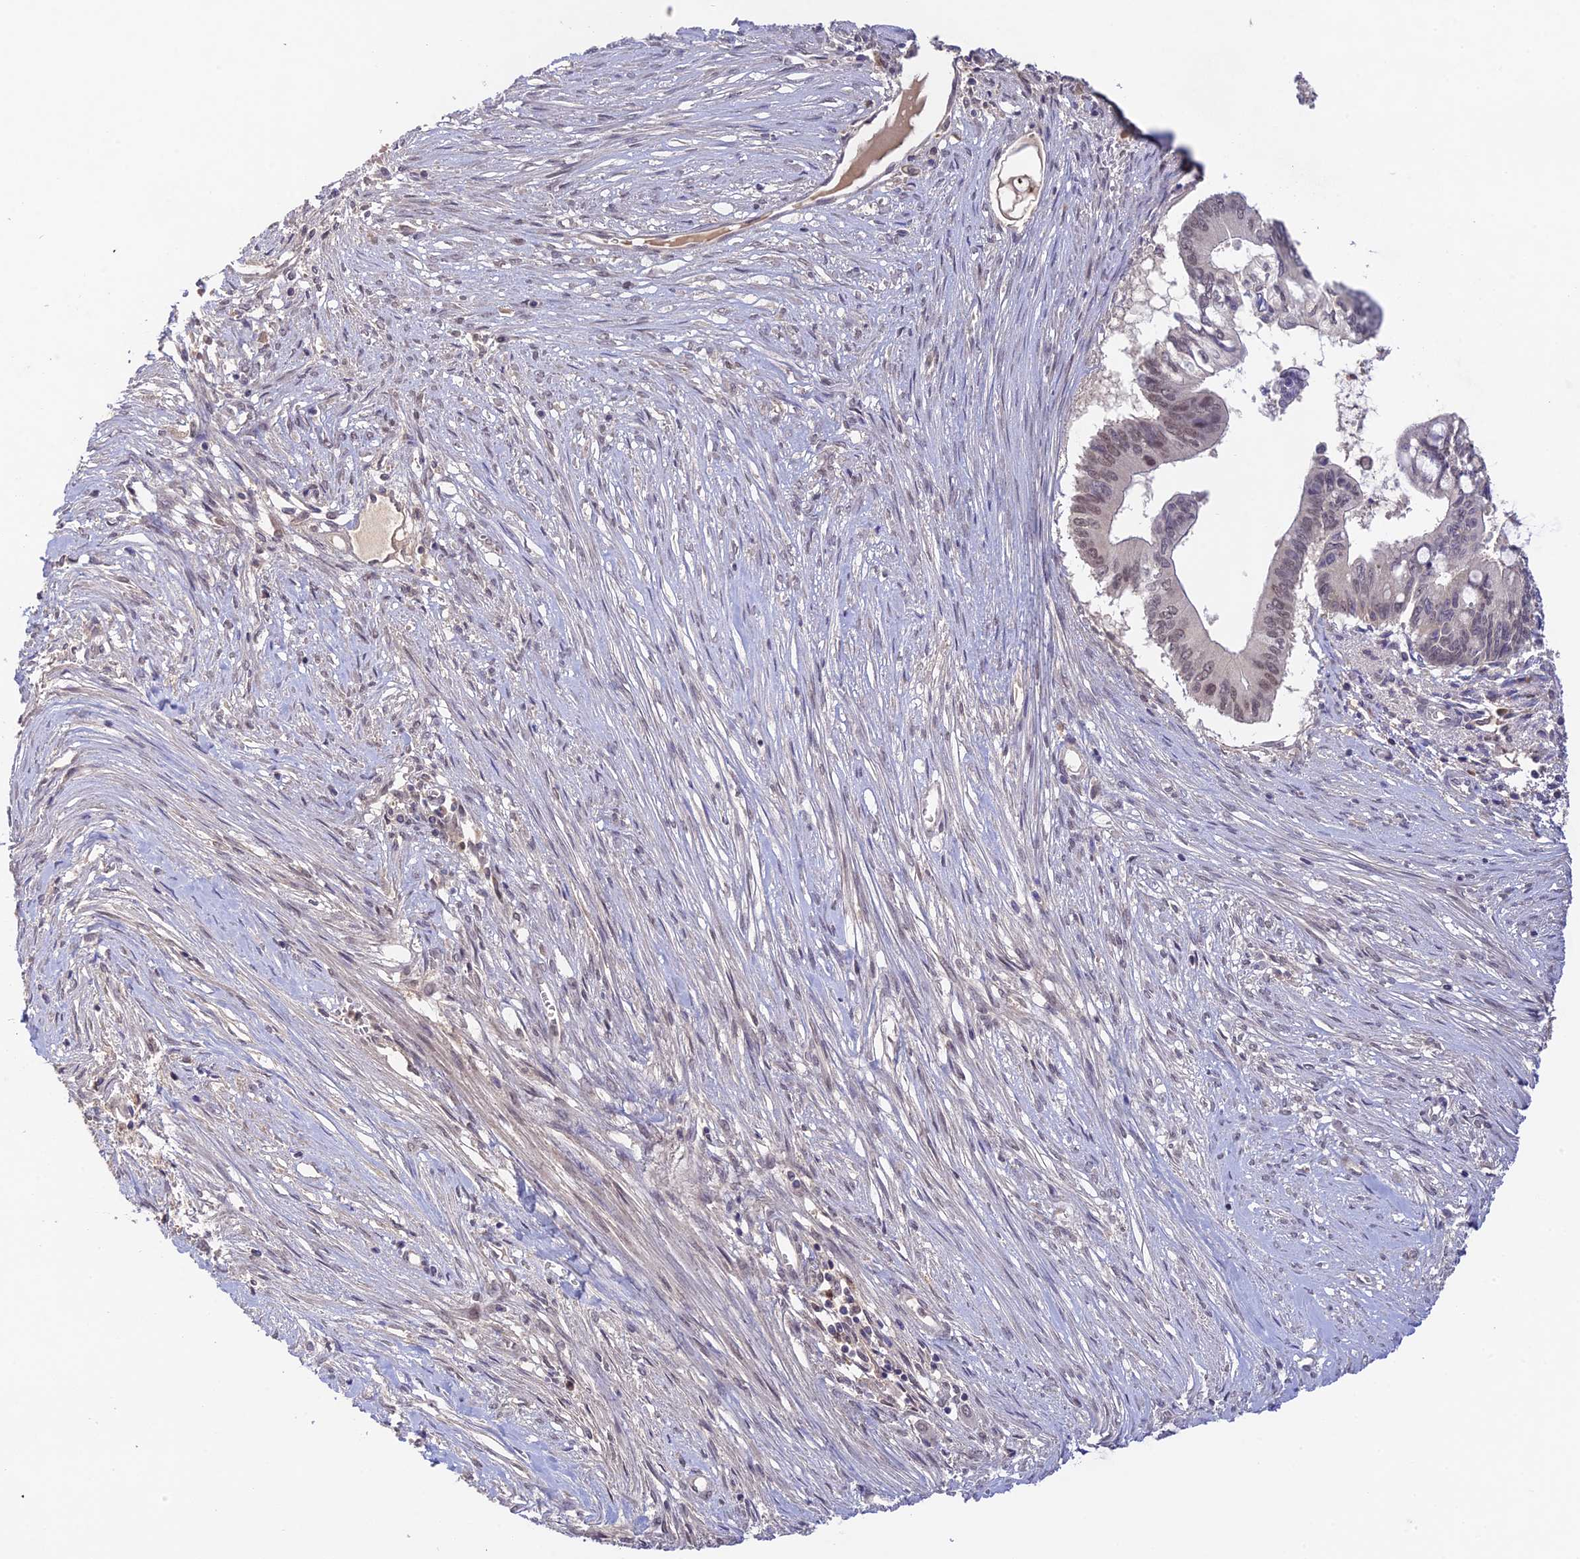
{"staining": {"intensity": "weak", "quantity": "<25%", "location": "nuclear"}, "tissue": "pancreatic cancer", "cell_type": "Tumor cells", "image_type": "cancer", "snomed": [{"axis": "morphology", "description": "Adenocarcinoma, NOS"}, {"axis": "topography", "description": "Pancreas"}], "caption": "The histopathology image shows no staining of tumor cells in pancreatic cancer.", "gene": "ZNF436", "patient": {"sex": "male", "age": 68}}